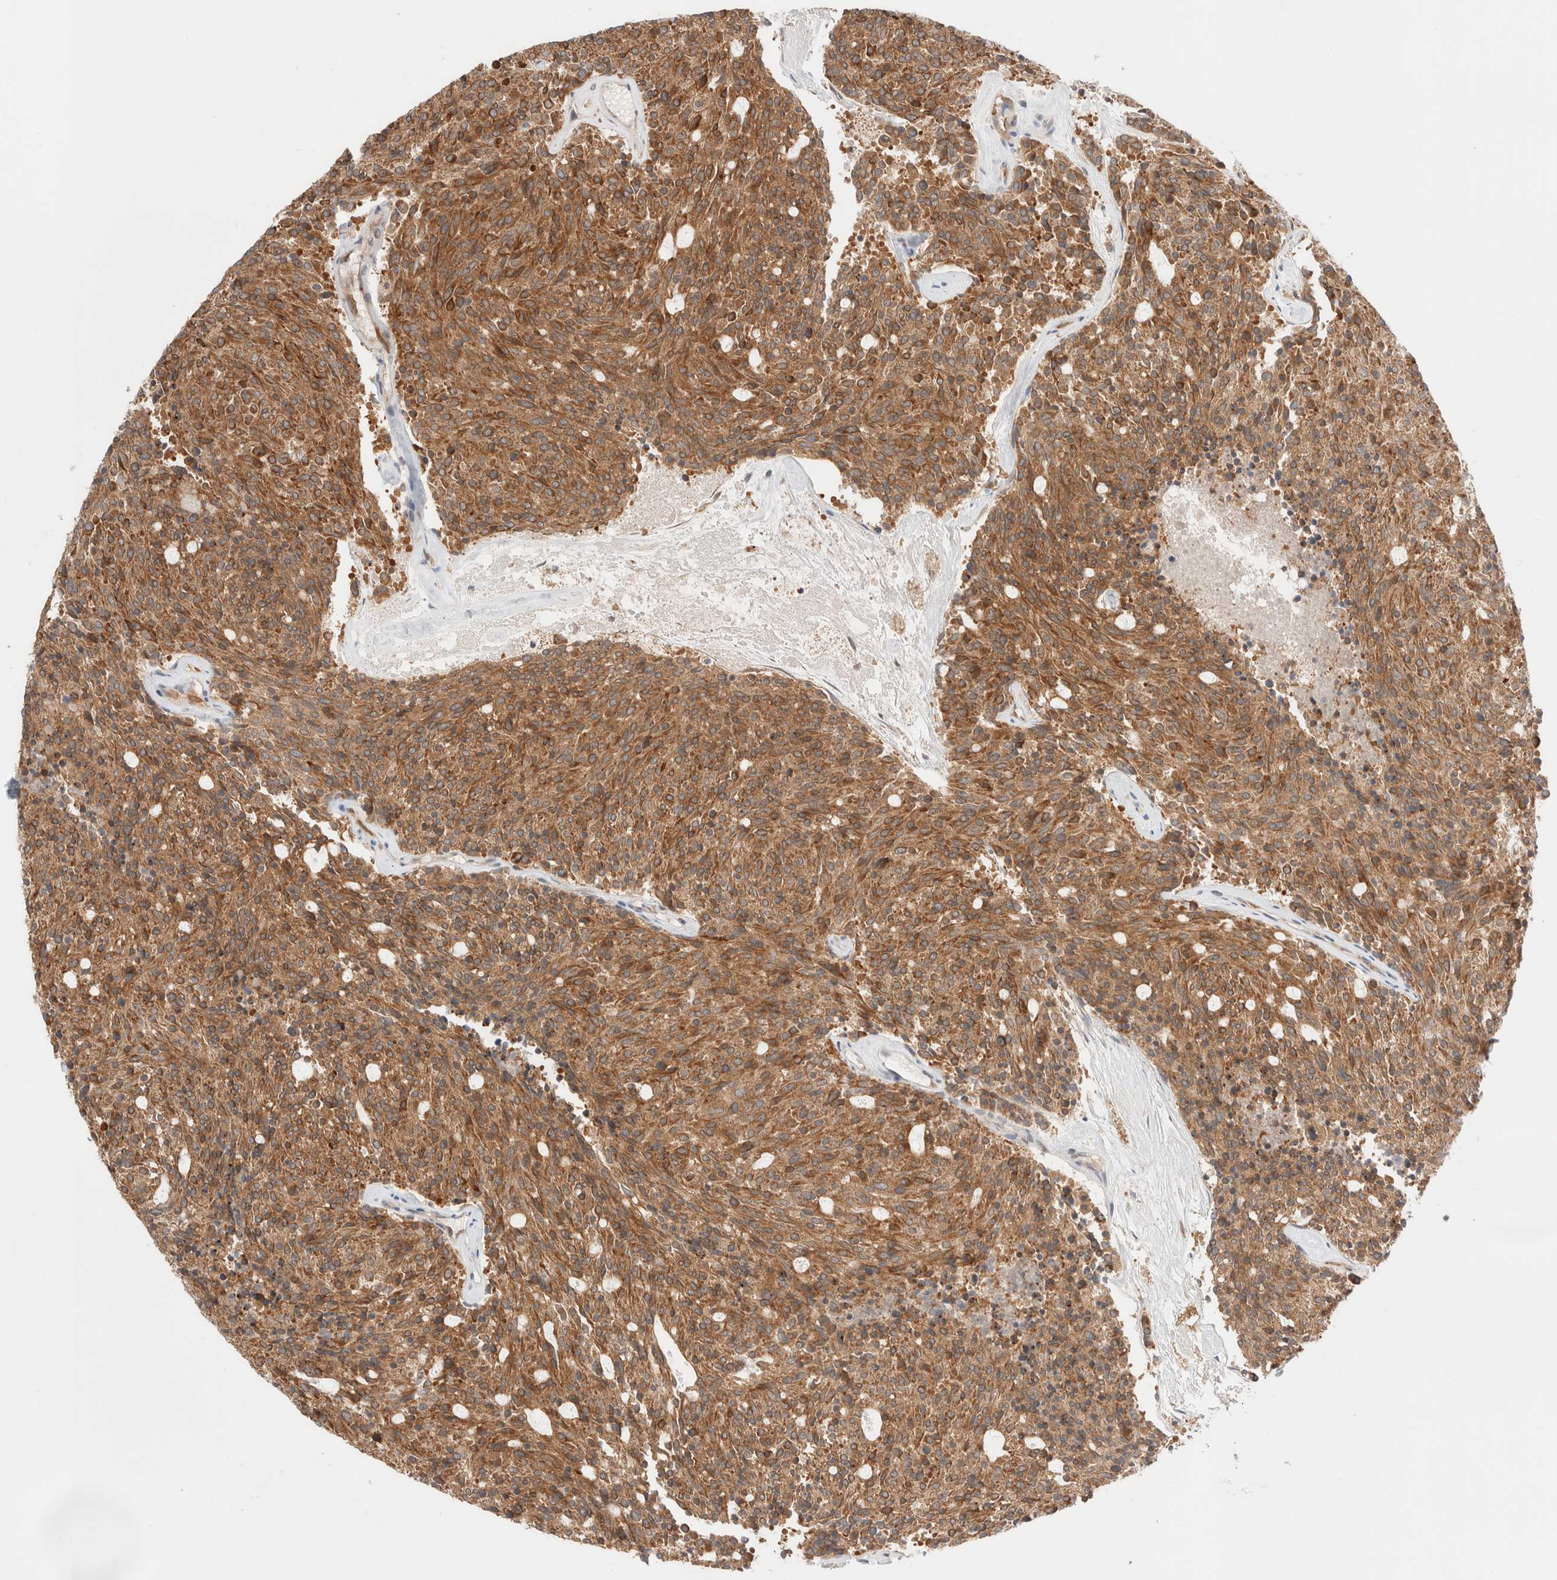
{"staining": {"intensity": "moderate", "quantity": ">75%", "location": "cytoplasmic/membranous"}, "tissue": "carcinoid", "cell_type": "Tumor cells", "image_type": "cancer", "snomed": [{"axis": "morphology", "description": "Carcinoid, malignant, NOS"}, {"axis": "topography", "description": "Pancreas"}], "caption": "Carcinoid (malignant) stained with DAB (3,3'-diaminobenzidine) IHC shows medium levels of moderate cytoplasmic/membranous positivity in approximately >75% of tumor cells.", "gene": "XKR4", "patient": {"sex": "female", "age": 54}}